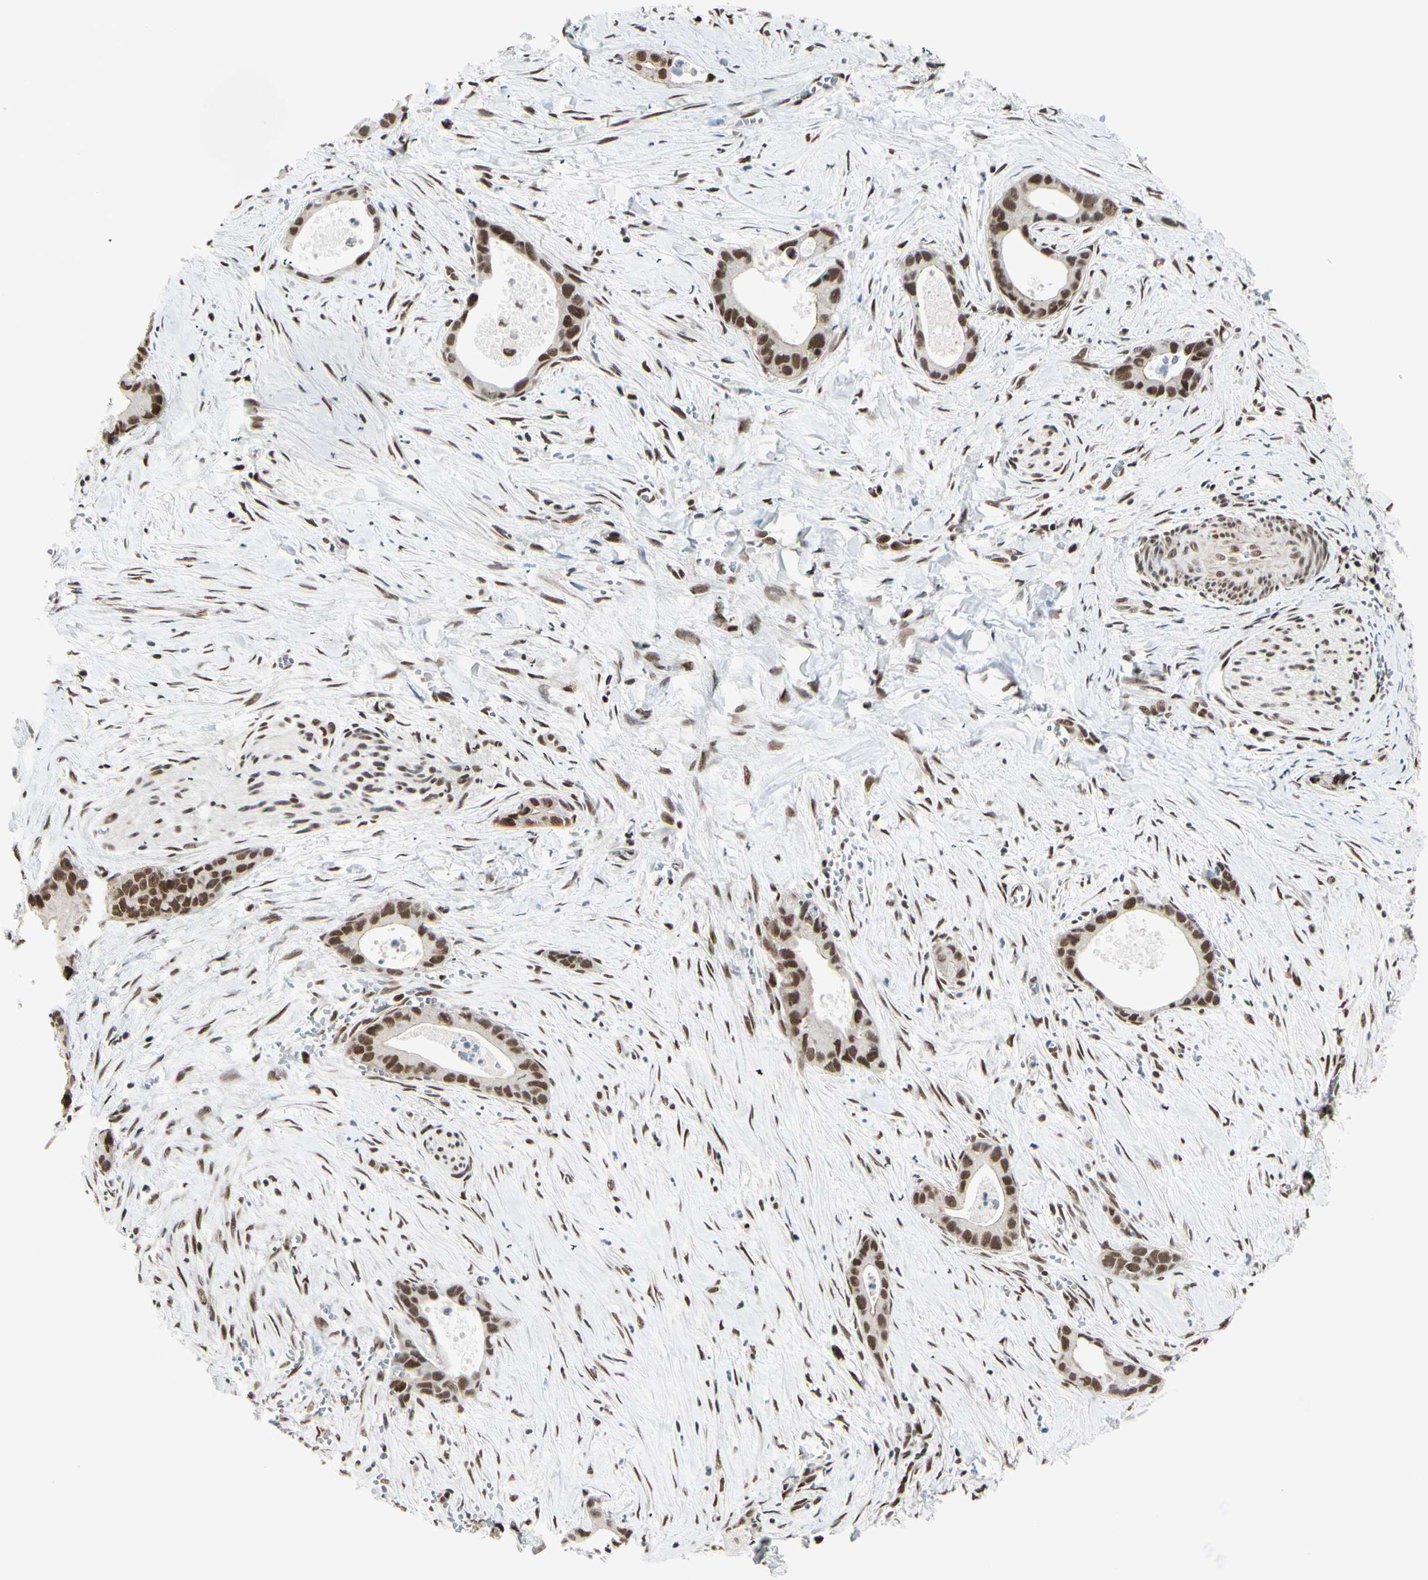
{"staining": {"intensity": "strong", "quantity": ">75%", "location": "nuclear"}, "tissue": "liver cancer", "cell_type": "Tumor cells", "image_type": "cancer", "snomed": [{"axis": "morphology", "description": "Cholangiocarcinoma"}, {"axis": "topography", "description": "Liver"}], "caption": "Brown immunohistochemical staining in liver cancer (cholangiocarcinoma) reveals strong nuclear staining in about >75% of tumor cells.", "gene": "CHAMP1", "patient": {"sex": "female", "age": 55}}